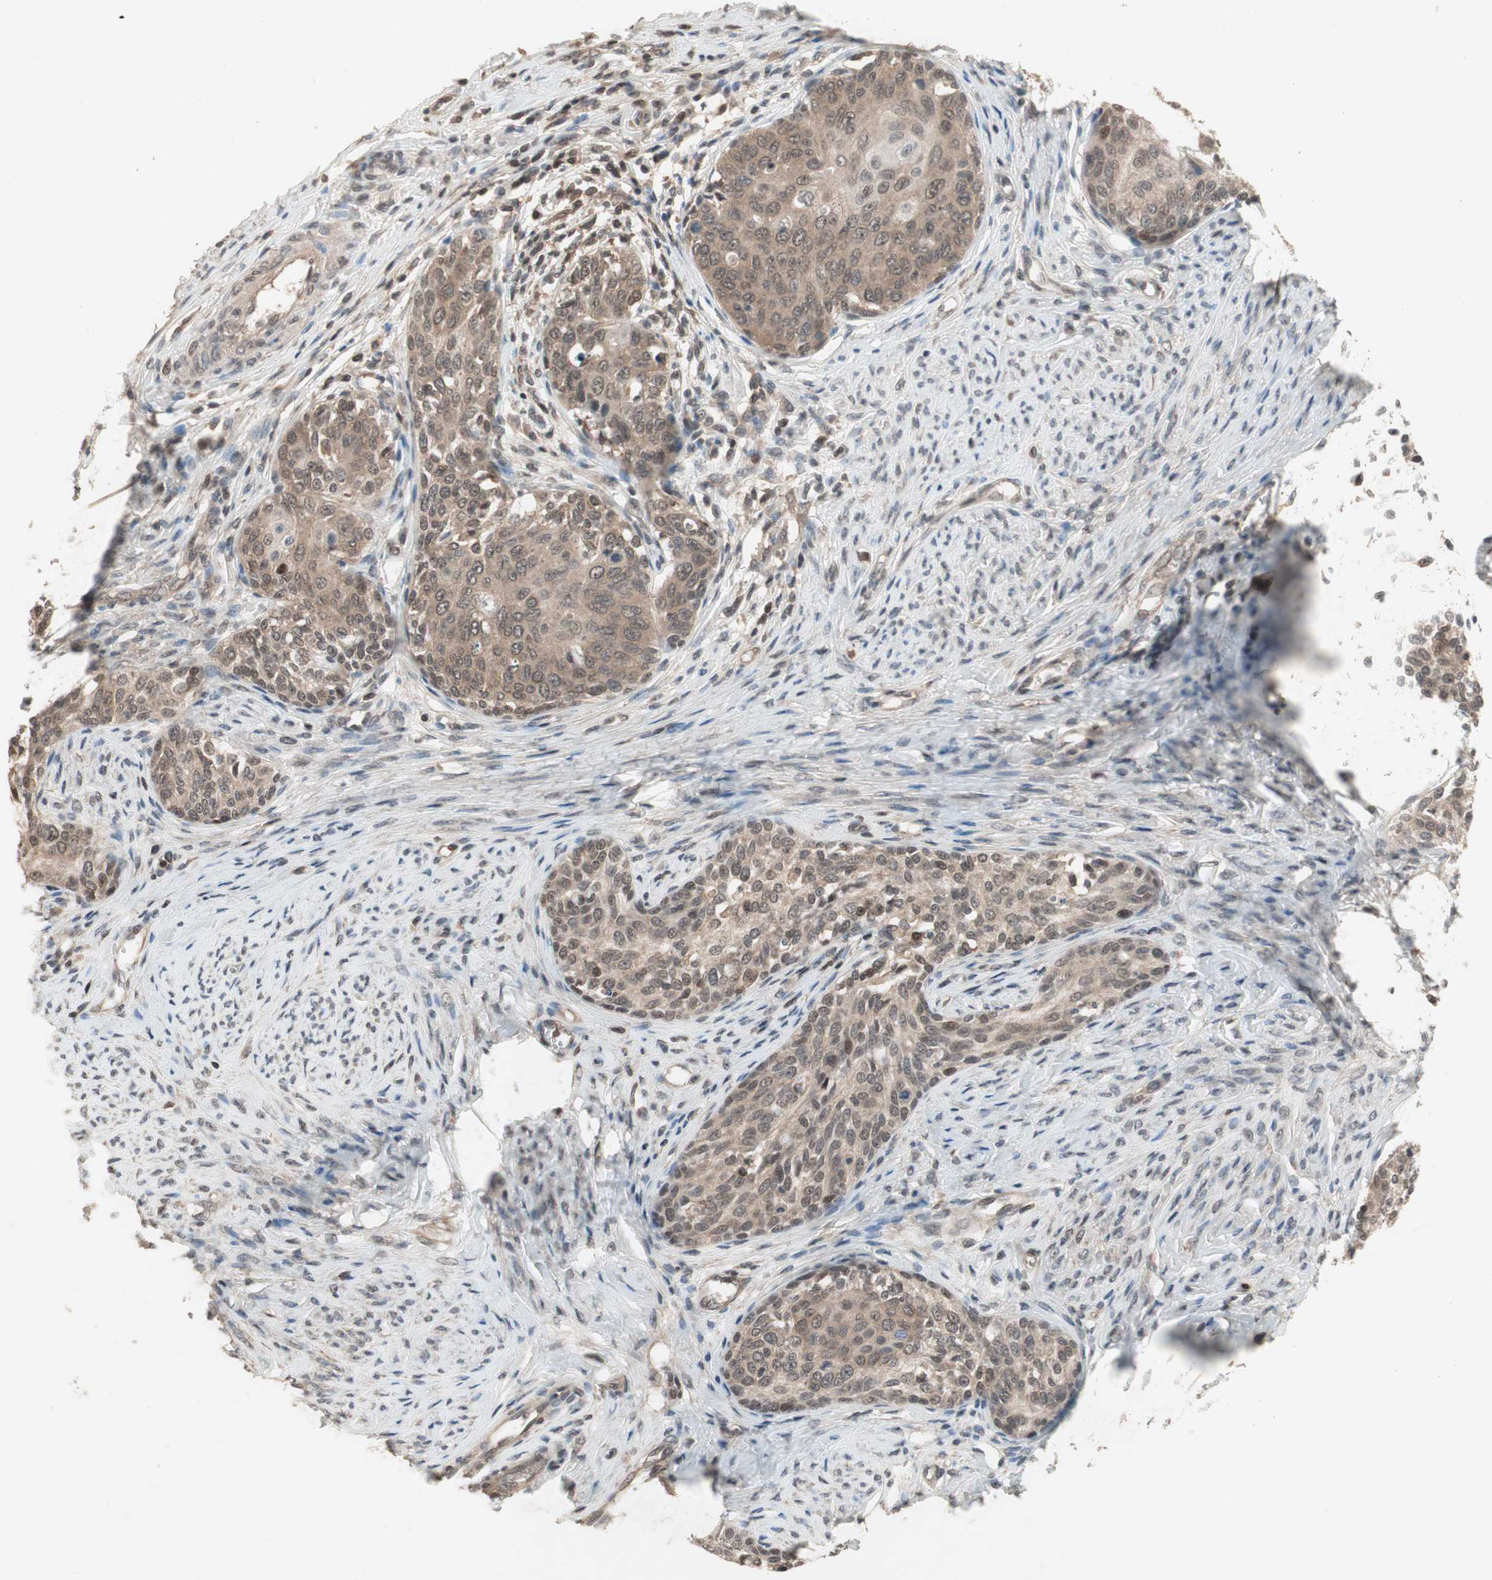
{"staining": {"intensity": "moderate", "quantity": ">75%", "location": "cytoplasmic/membranous,nuclear"}, "tissue": "cervical cancer", "cell_type": "Tumor cells", "image_type": "cancer", "snomed": [{"axis": "morphology", "description": "Squamous cell carcinoma, NOS"}, {"axis": "morphology", "description": "Adenocarcinoma, NOS"}, {"axis": "topography", "description": "Cervix"}], "caption": "IHC of cervical adenocarcinoma displays medium levels of moderate cytoplasmic/membranous and nuclear expression in about >75% of tumor cells.", "gene": "GART", "patient": {"sex": "female", "age": 52}}